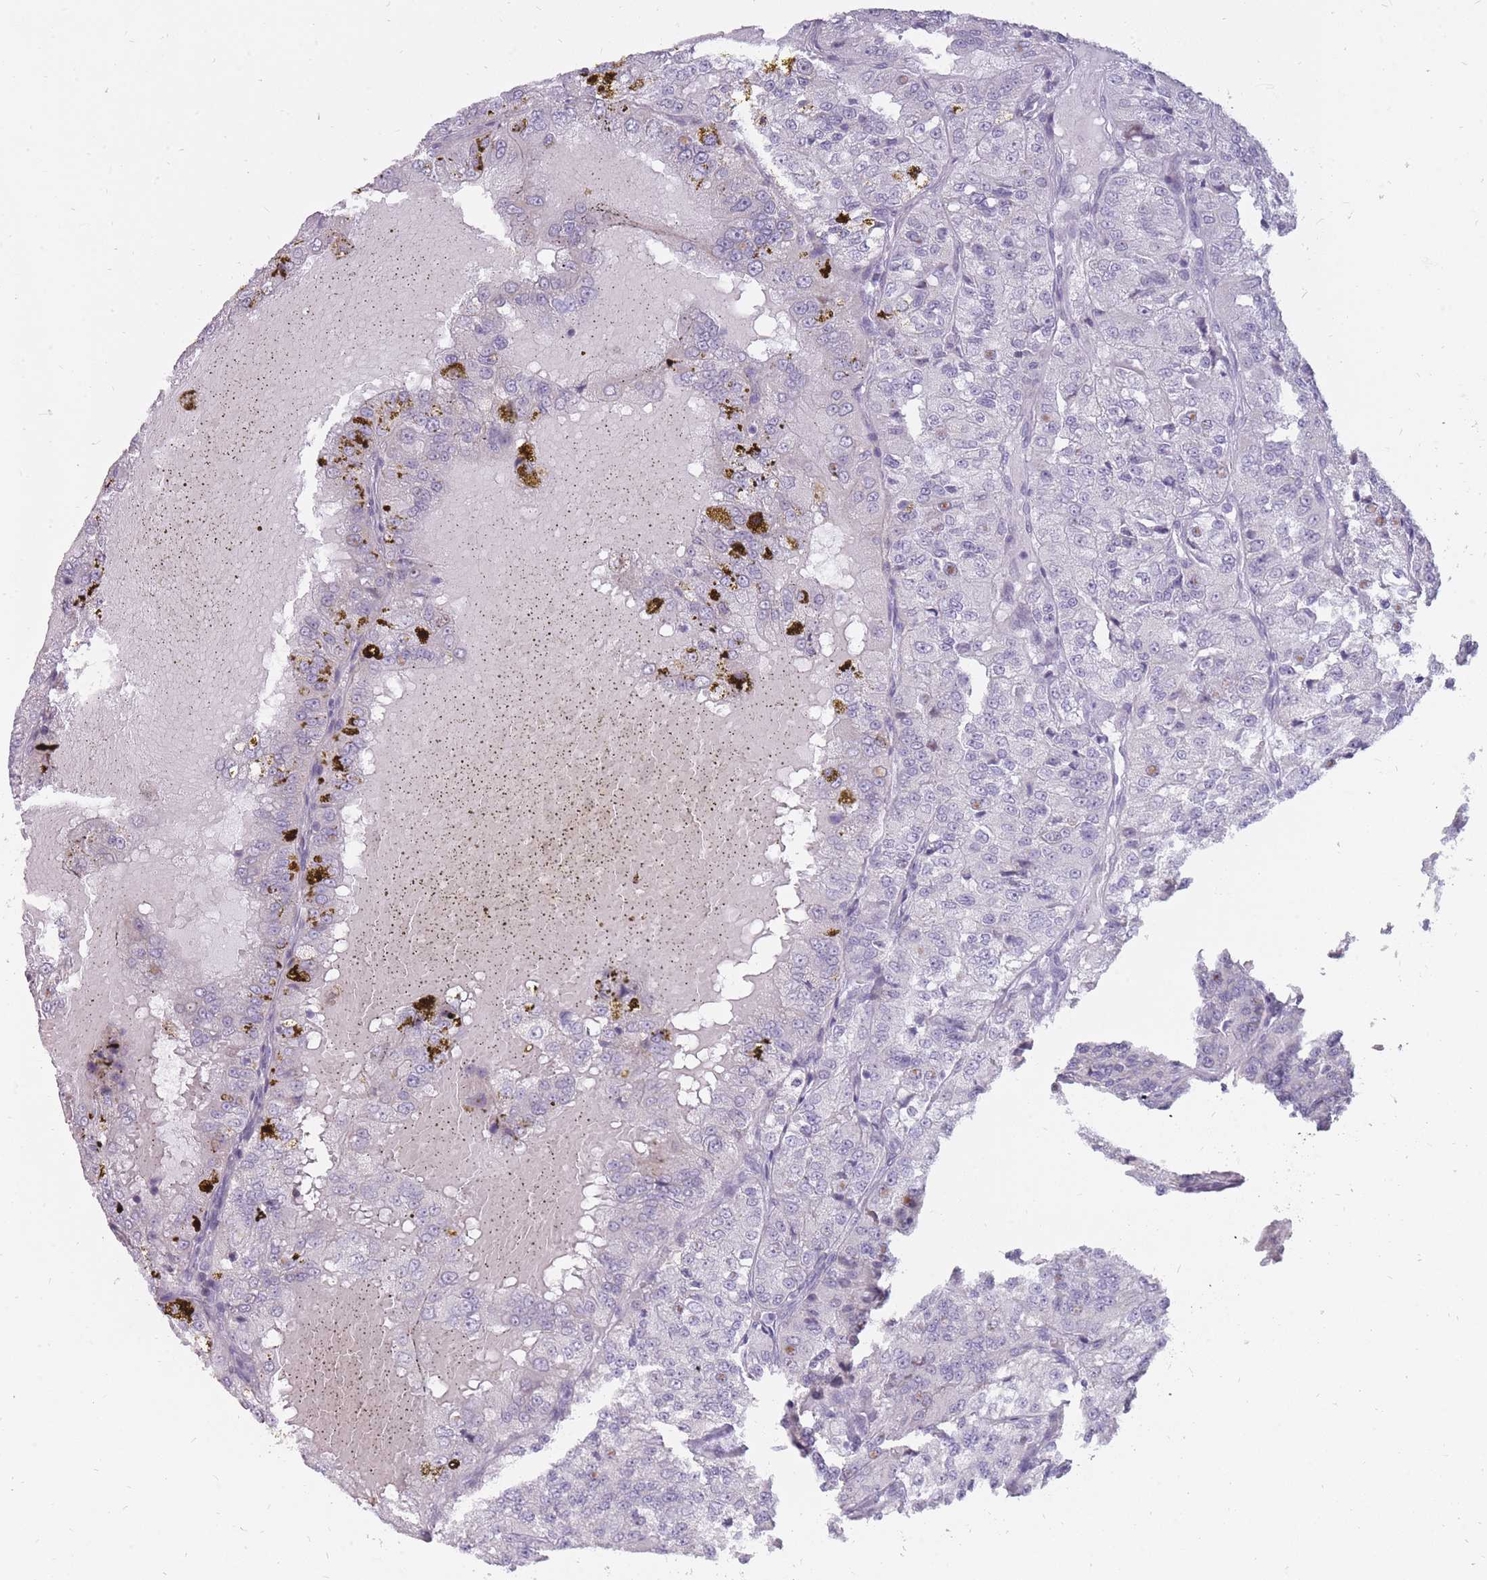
{"staining": {"intensity": "negative", "quantity": "none", "location": "none"}, "tissue": "renal cancer", "cell_type": "Tumor cells", "image_type": "cancer", "snomed": [{"axis": "morphology", "description": "Adenocarcinoma, NOS"}, {"axis": "topography", "description": "Kidney"}], "caption": "Tumor cells are negative for protein expression in human renal cancer (adenocarcinoma).", "gene": "POMZP3", "patient": {"sex": "female", "age": 63}}